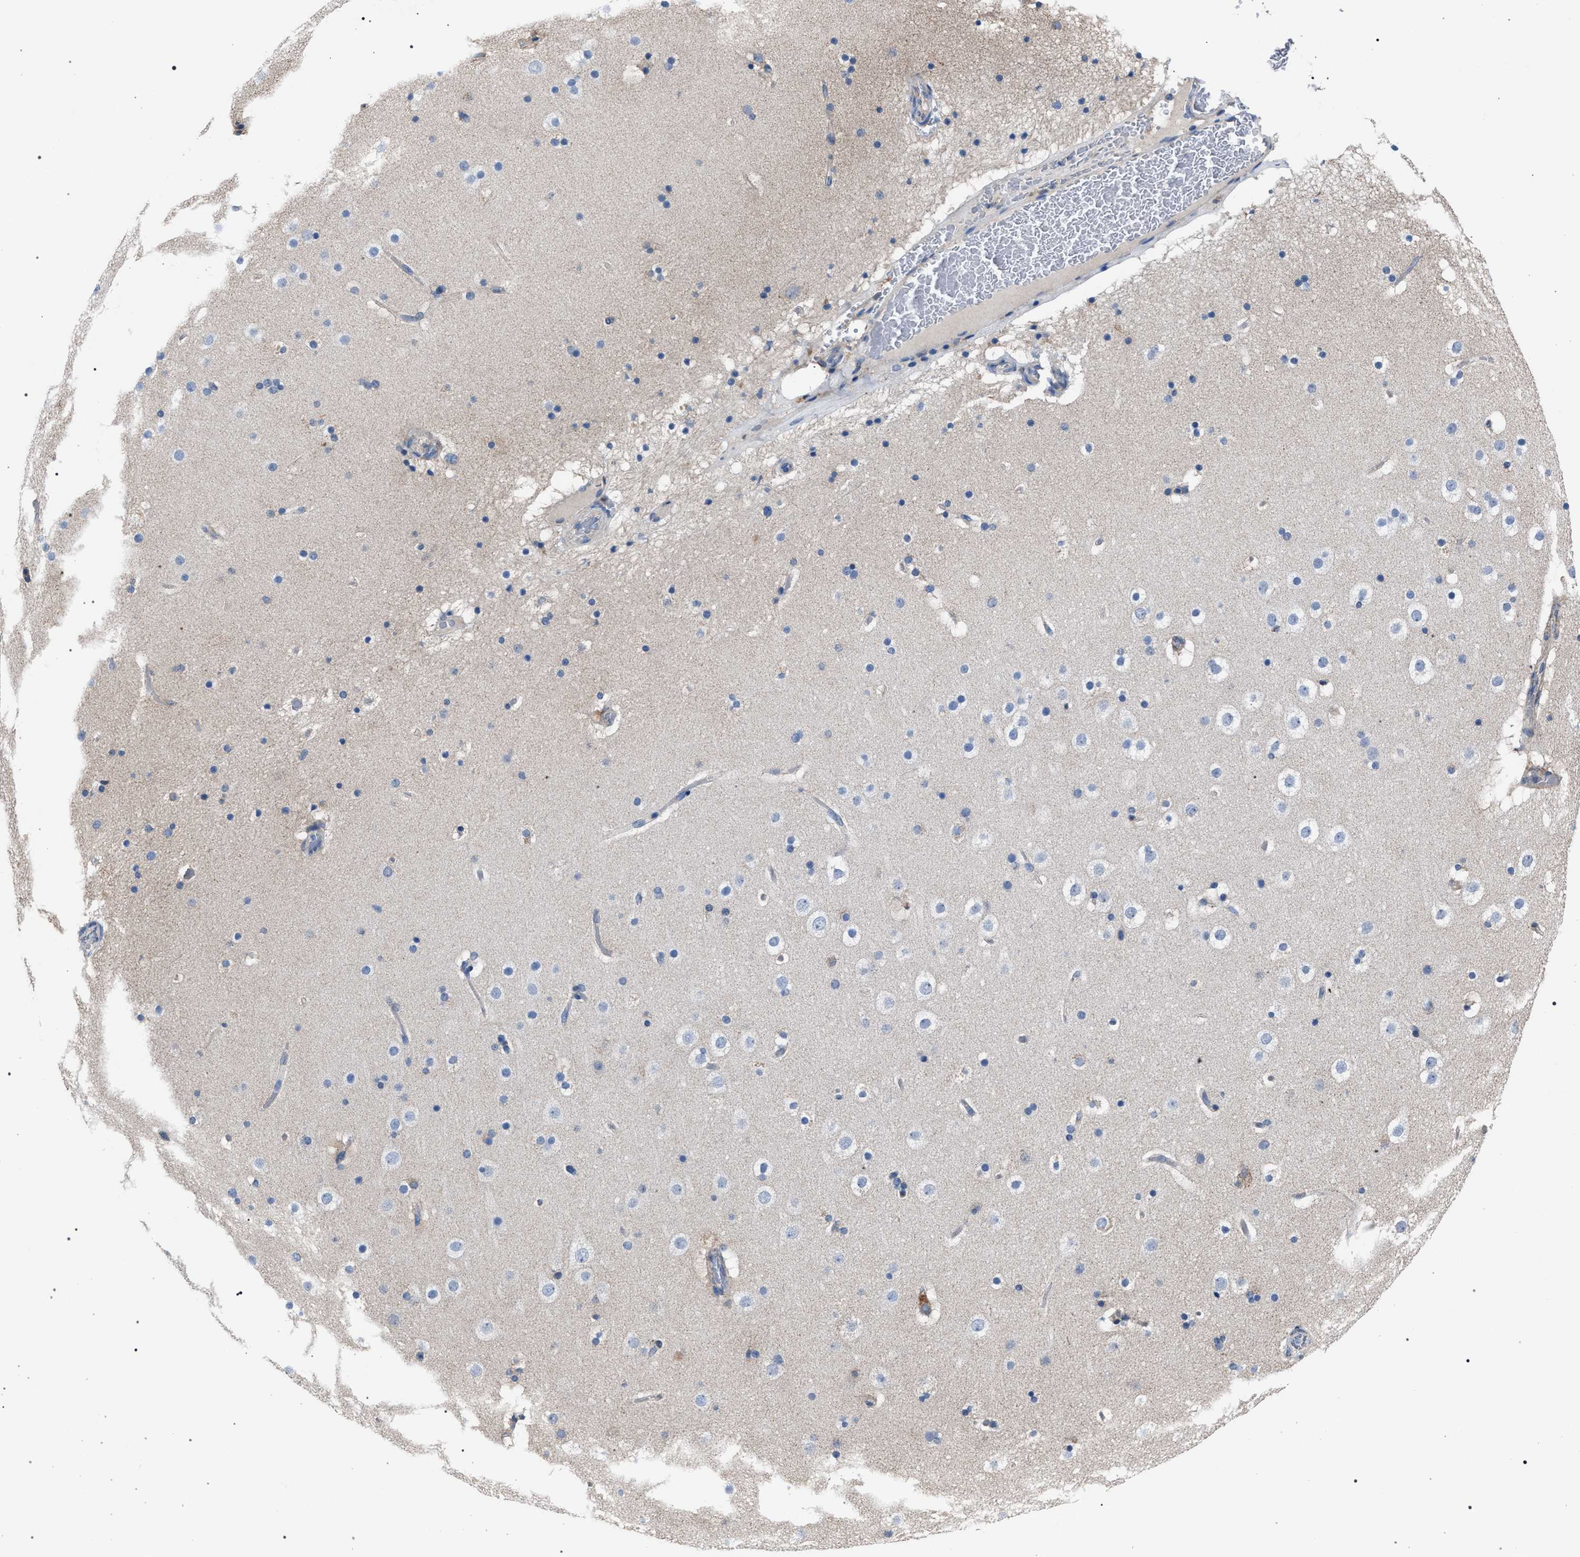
{"staining": {"intensity": "negative", "quantity": "none", "location": "none"}, "tissue": "cerebral cortex", "cell_type": "Endothelial cells", "image_type": "normal", "snomed": [{"axis": "morphology", "description": "Normal tissue, NOS"}, {"axis": "topography", "description": "Cerebral cortex"}], "caption": "A high-resolution micrograph shows immunohistochemistry (IHC) staining of unremarkable cerebral cortex, which demonstrates no significant positivity in endothelial cells.", "gene": "CRYZ", "patient": {"sex": "male", "age": 57}}